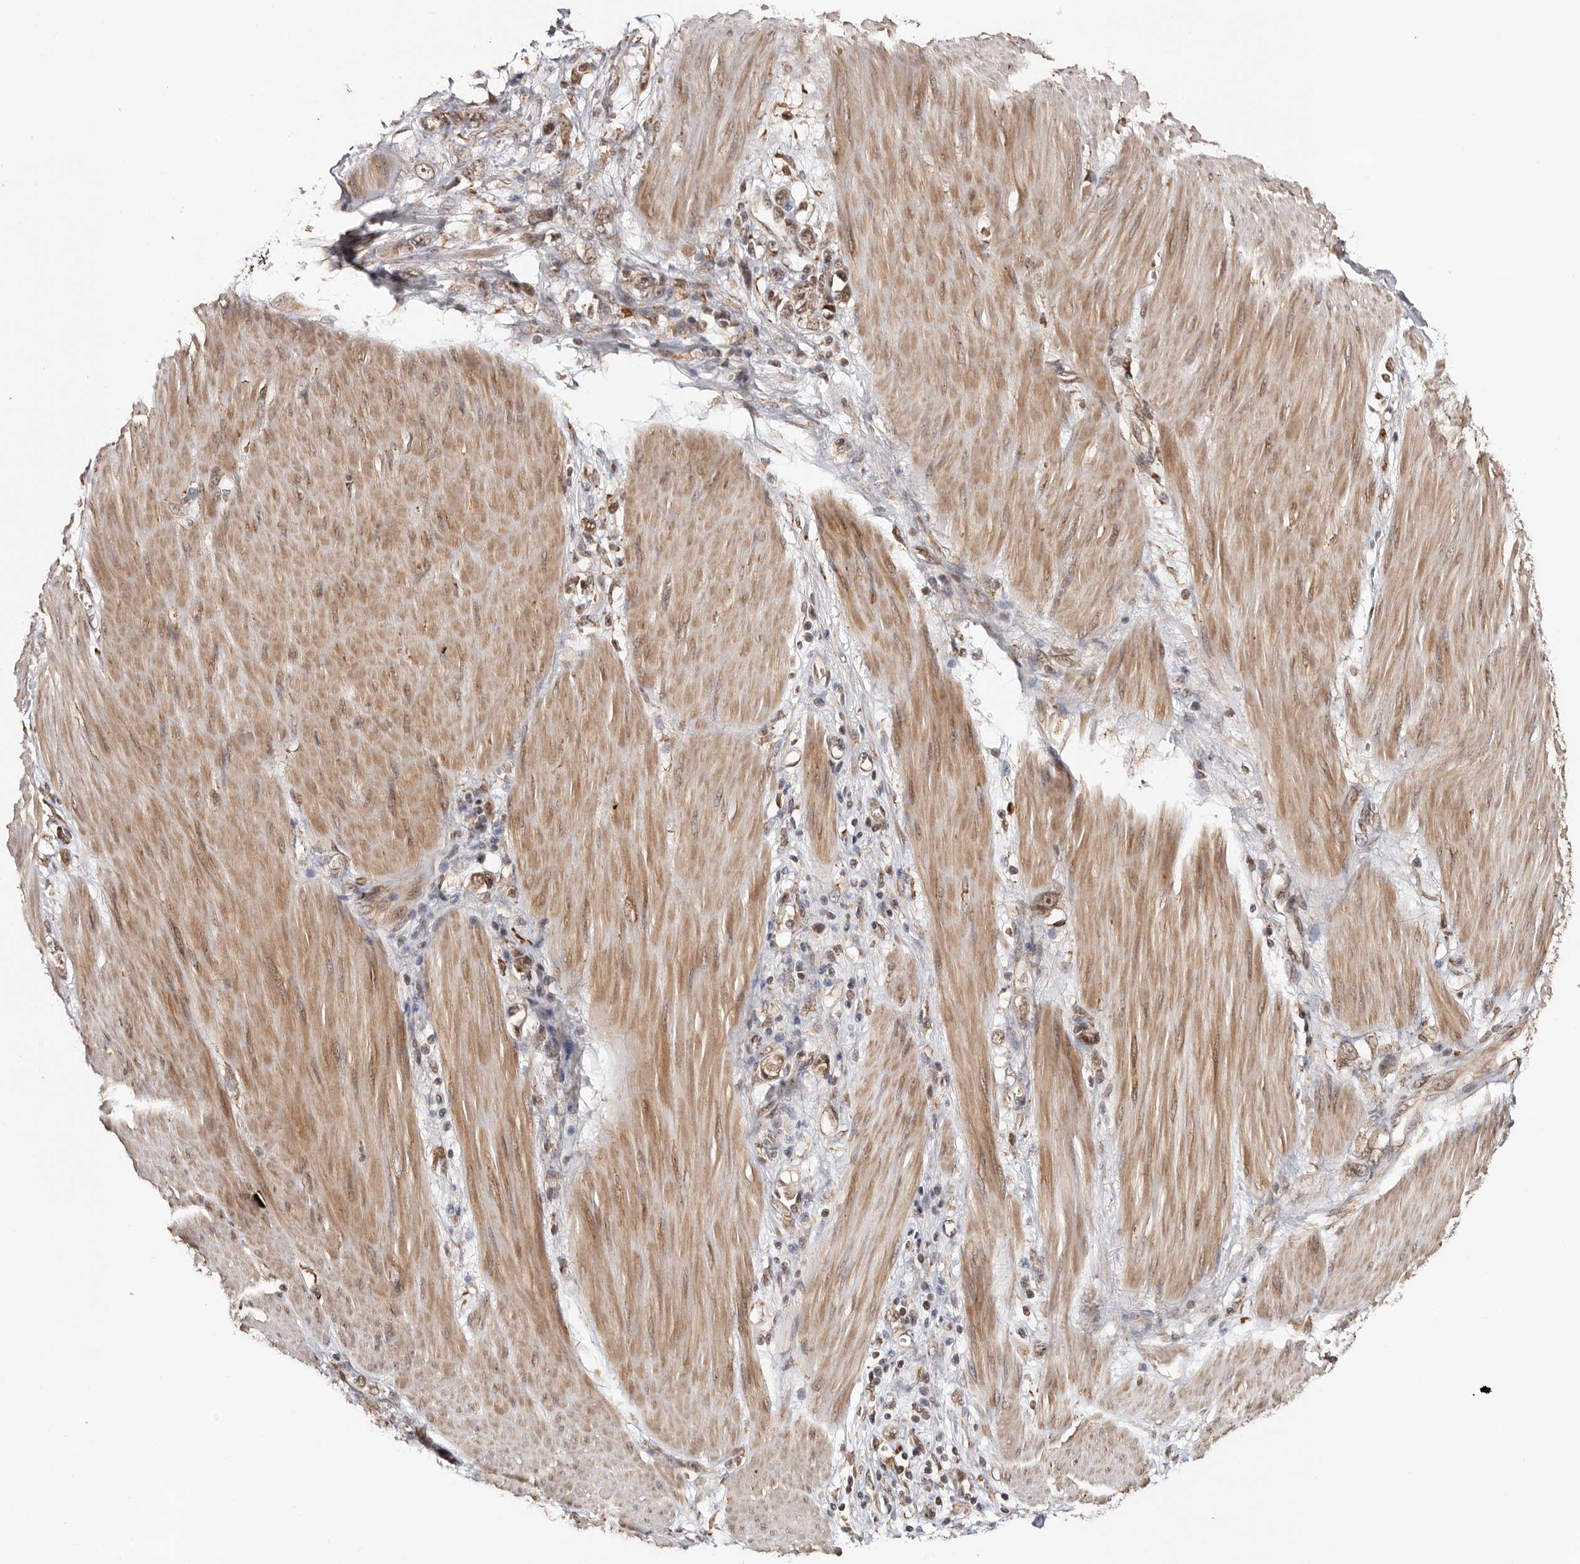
{"staining": {"intensity": "weak", "quantity": ">75%", "location": "nuclear"}, "tissue": "stomach cancer", "cell_type": "Tumor cells", "image_type": "cancer", "snomed": [{"axis": "morphology", "description": "Adenocarcinoma, NOS"}, {"axis": "topography", "description": "Stomach"}], "caption": "Protein staining of stomach cancer (adenocarcinoma) tissue demonstrates weak nuclear staining in about >75% of tumor cells.", "gene": "ZNF83", "patient": {"sex": "female", "age": 76}}